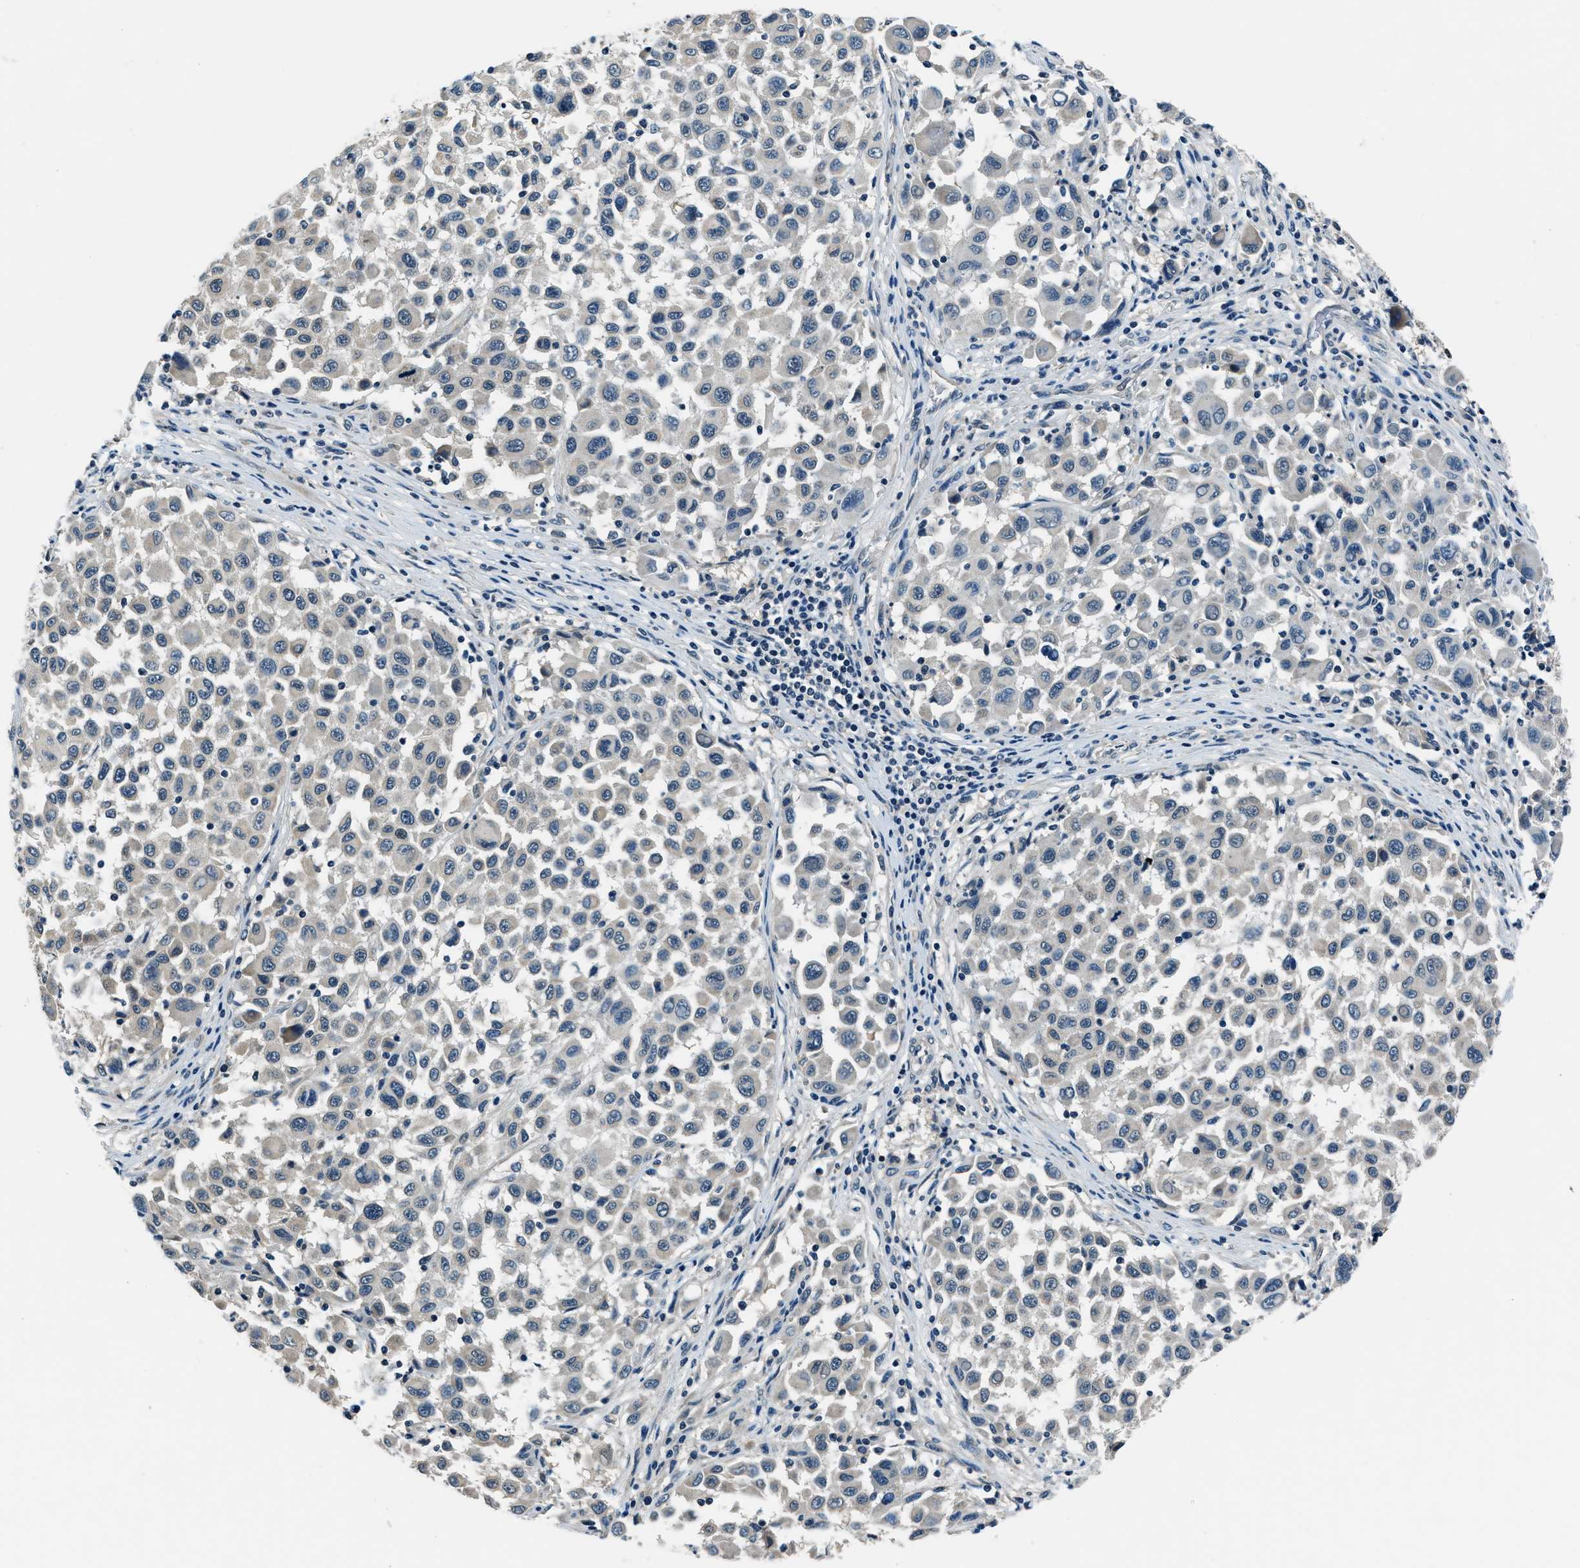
{"staining": {"intensity": "negative", "quantity": "none", "location": "none"}, "tissue": "melanoma", "cell_type": "Tumor cells", "image_type": "cancer", "snomed": [{"axis": "morphology", "description": "Malignant melanoma, Metastatic site"}, {"axis": "topography", "description": "Lymph node"}], "caption": "There is no significant expression in tumor cells of melanoma. (DAB (3,3'-diaminobenzidine) IHC with hematoxylin counter stain).", "gene": "NME8", "patient": {"sex": "male", "age": 61}}